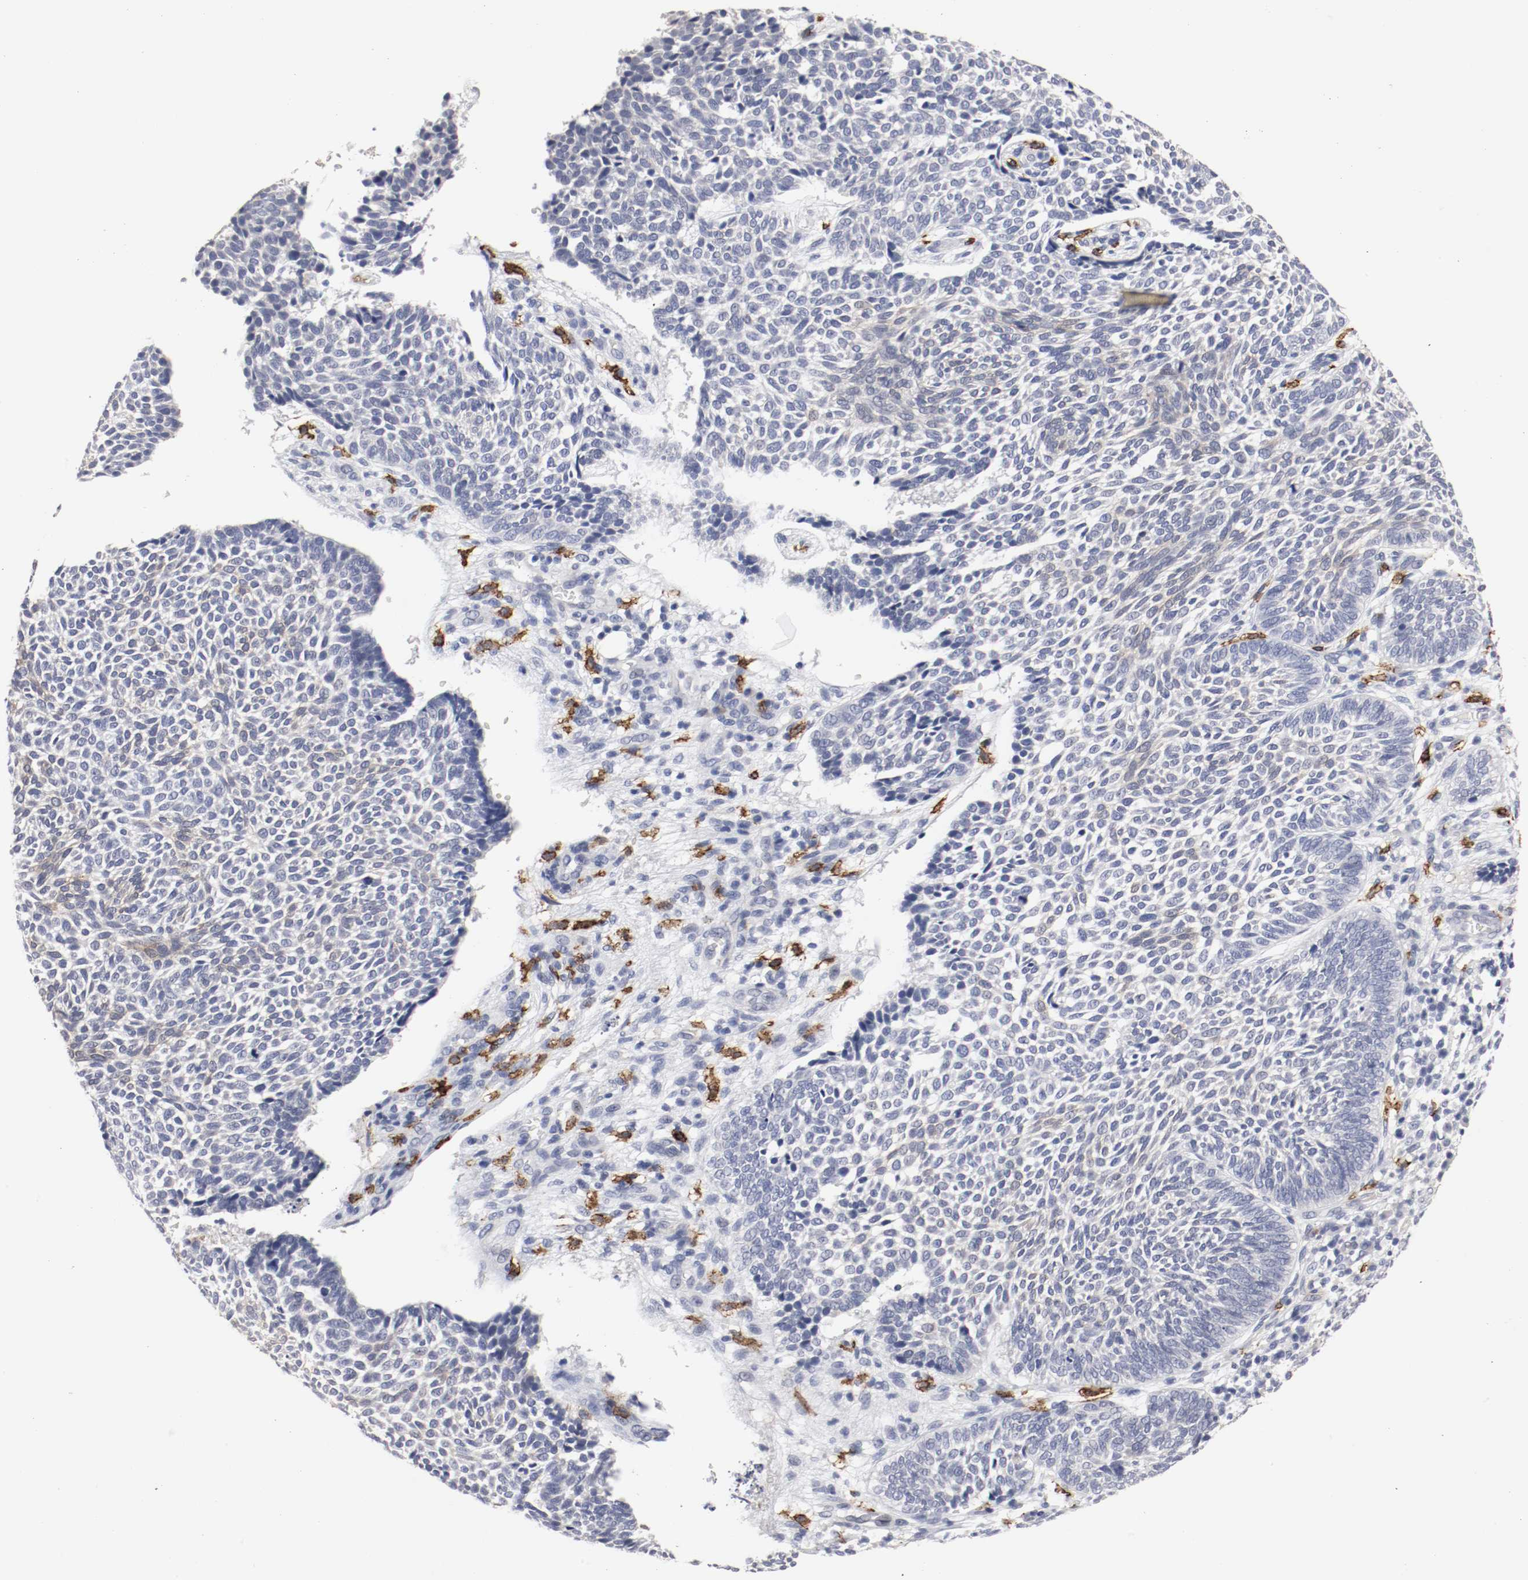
{"staining": {"intensity": "negative", "quantity": "none", "location": "none"}, "tissue": "skin cancer", "cell_type": "Tumor cells", "image_type": "cancer", "snomed": [{"axis": "morphology", "description": "Normal tissue, NOS"}, {"axis": "morphology", "description": "Basal cell carcinoma"}, {"axis": "topography", "description": "Skin"}], "caption": "Basal cell carcinoma (skin) was stained to show a protein in brown. There is no significant staining in tumor cells.", "gene": "KIT", "patient": {"sex": "male", "age": 87}}